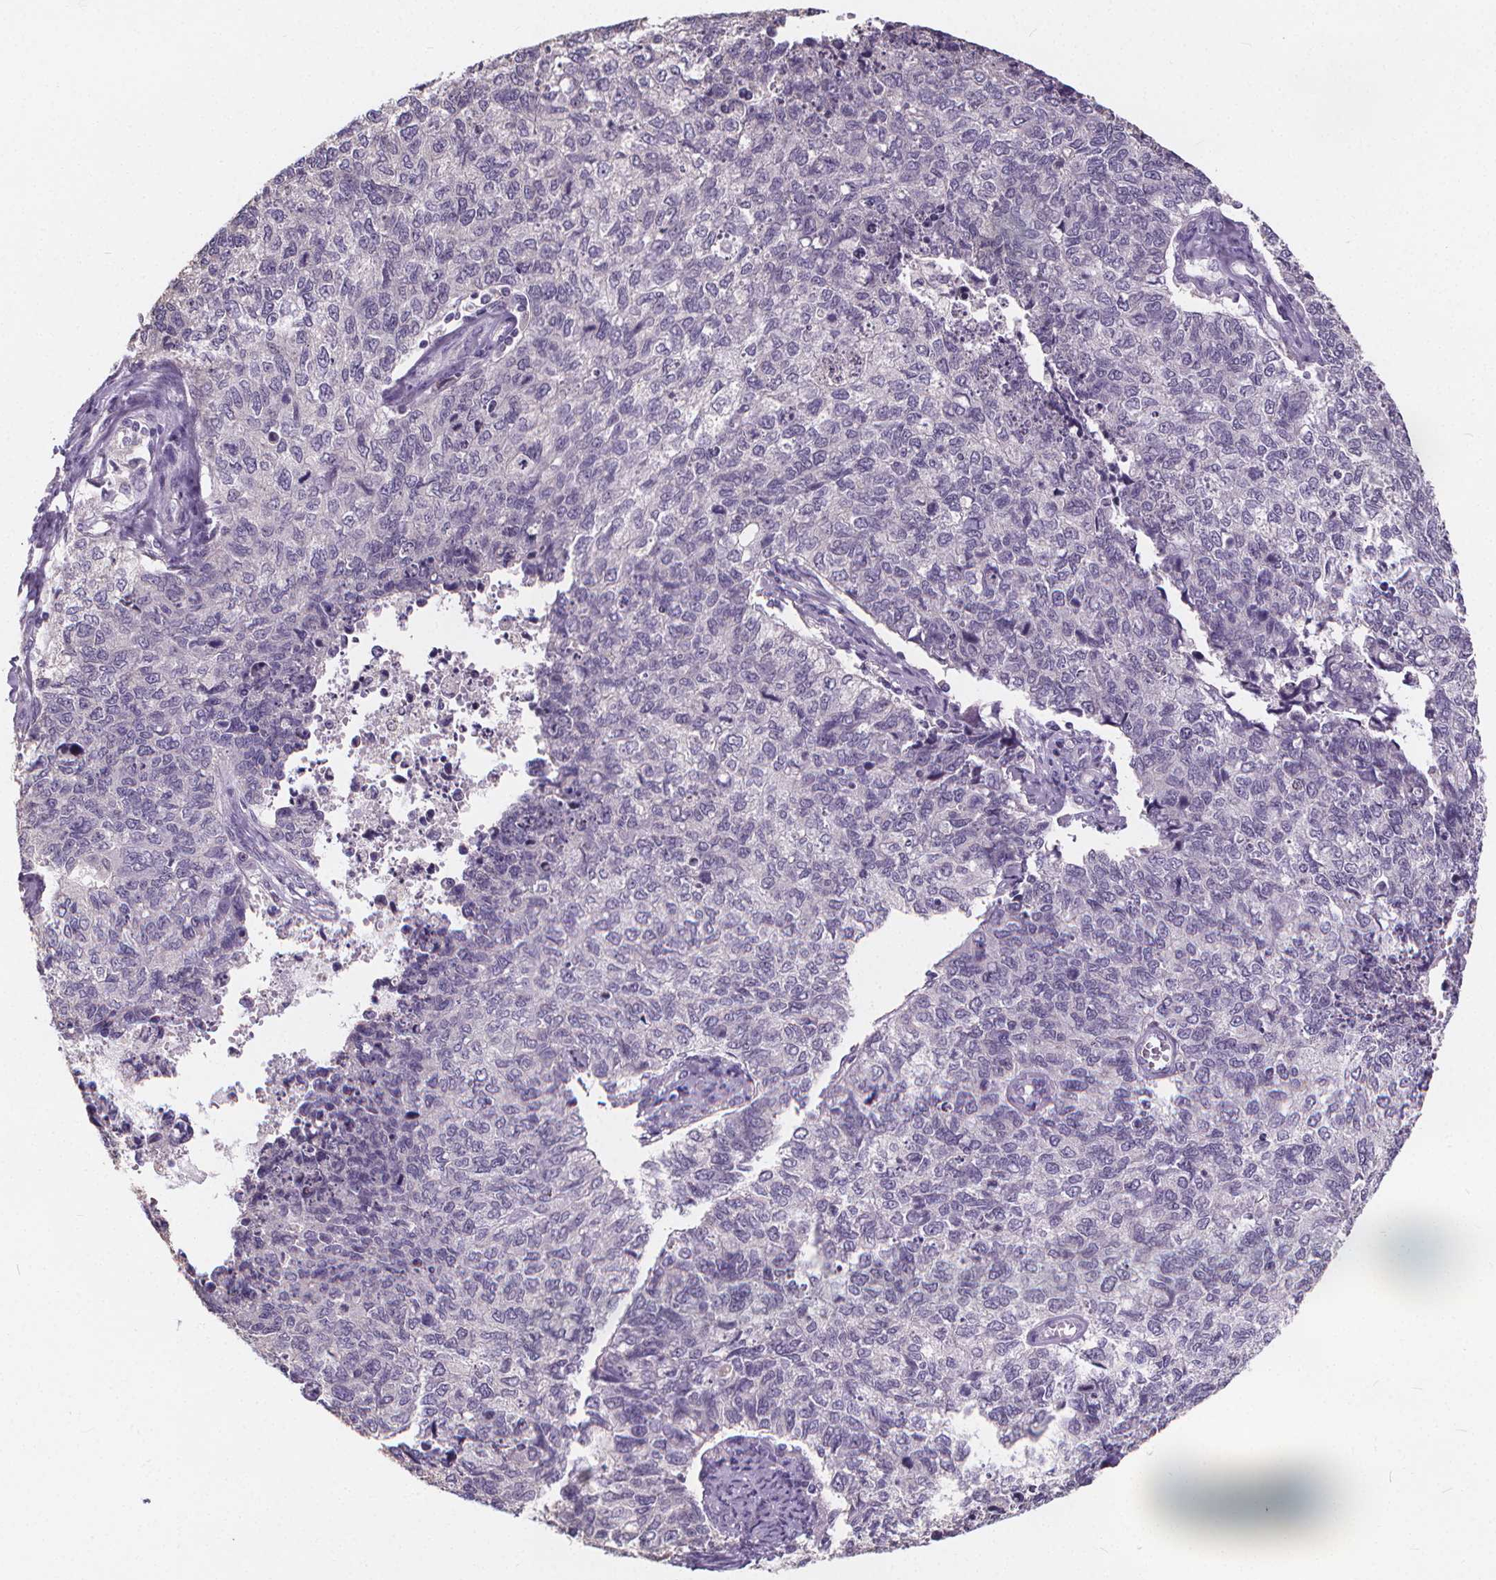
{"staining": {"intensity": "negative", "quantity": "none", "location": "none"}, "tissue": "cervical cancer", "cell_type": "Tumor cells", "image_type": "cancer", "snomed": [{"axis": "morphology", "description": "Adenocarcinoma, NOS"}, {"axis": "topography", "description": "Cervix"}], "caption": "IHC micrograph of neoplastic tissue: human adenocarcinoma (cervical) stained with DAB (3,3'-diaminobenzidine) exhibits no significant protein positivity in tumor cells. (DAB (3,3'-diaminobenzidine) immunohistochemistry (IHC) visualized using brightfield microscopy, high magnification).", "gene": "ATP6V1D", "patient": {"sex": "female", "age": 63}}